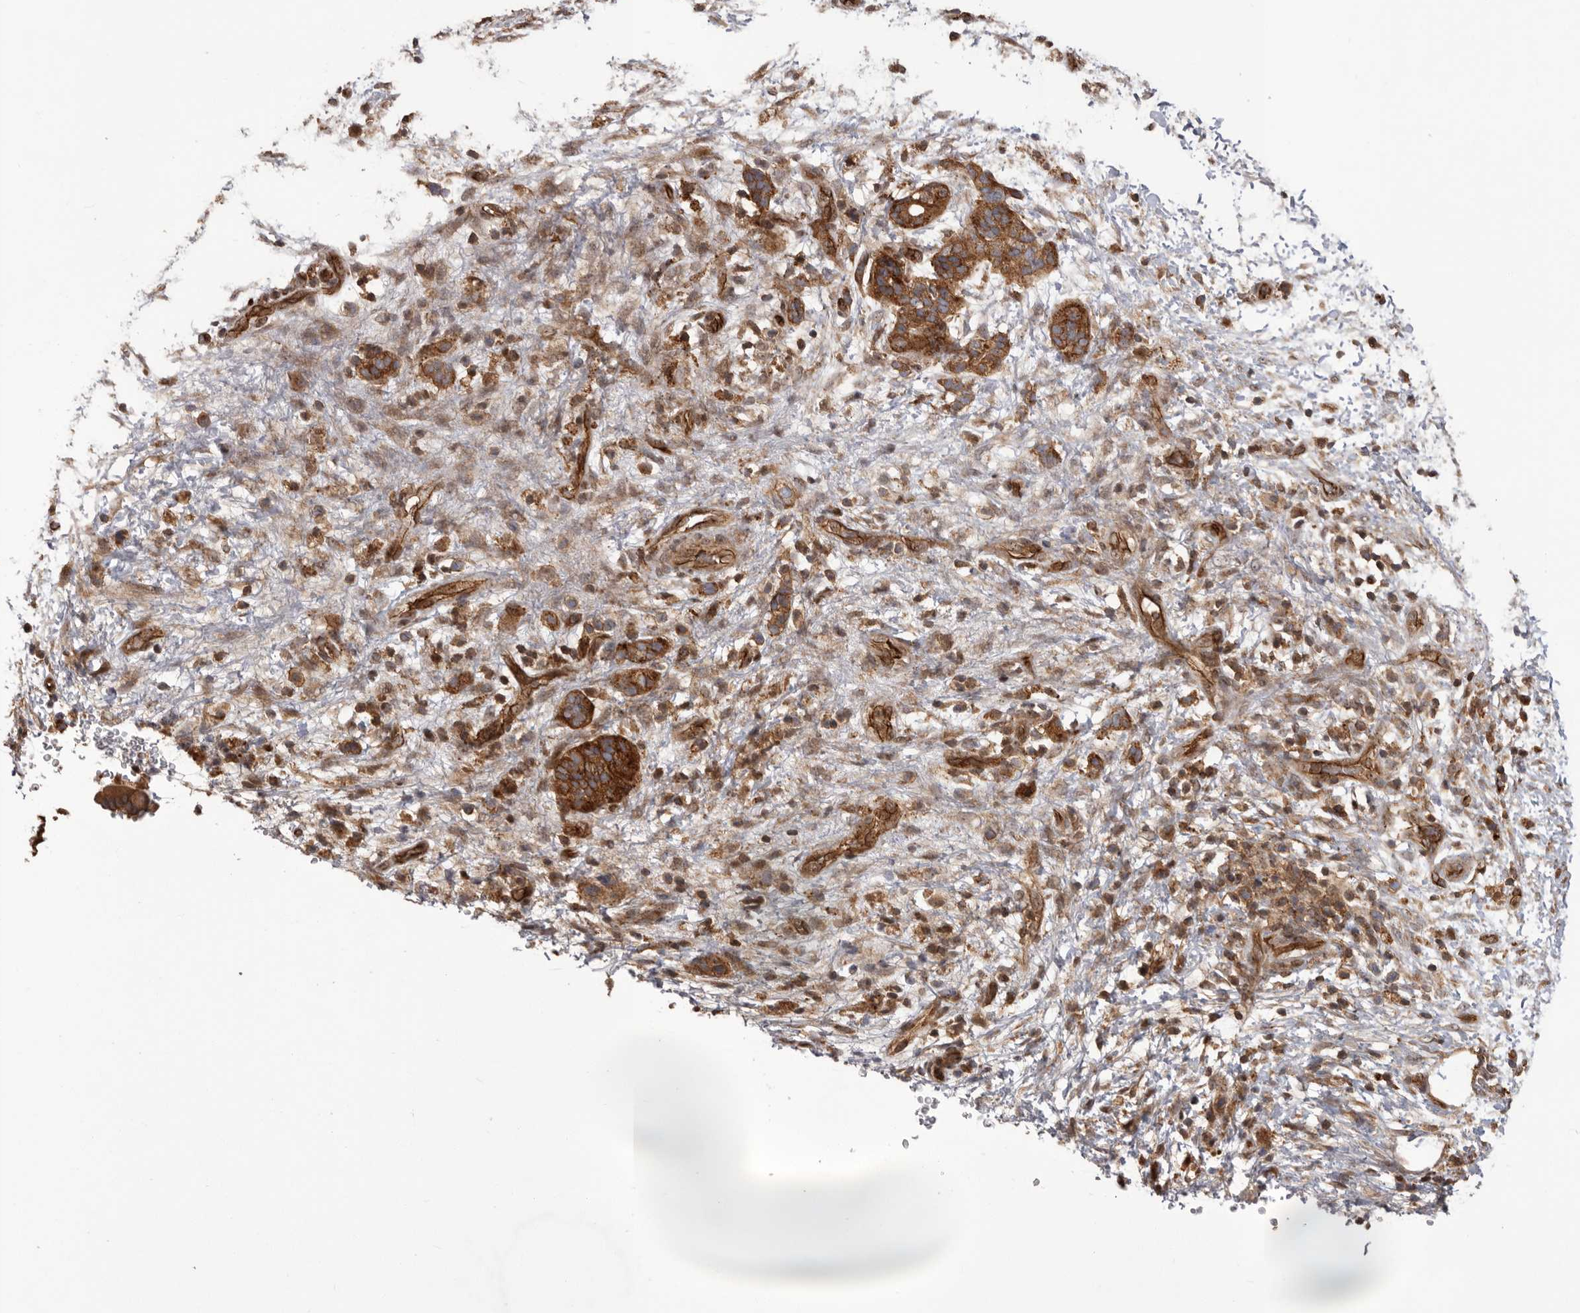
{"staining": {"intensity": "strong", "quantity": ">75%", "location": "cytoplasmic/membranous"}, "tissue": "pancreatic cancer", "cell_type": "Tumor cells", "image_type": "cancer", "snomed": [{"axis": "morphology", "description": "Adenocarcinoma, NOS"}, {"axis": "topography", "description": "Pancreas"}], "caption": "IHC of pancreatic cancer (adenocarcinoma) reveals high levels of strong cytoplasmic/membranous expression in about >75% of tumor cells.", "gene": "DHDDS", "patient": {"sex": "female", "age": 78}}